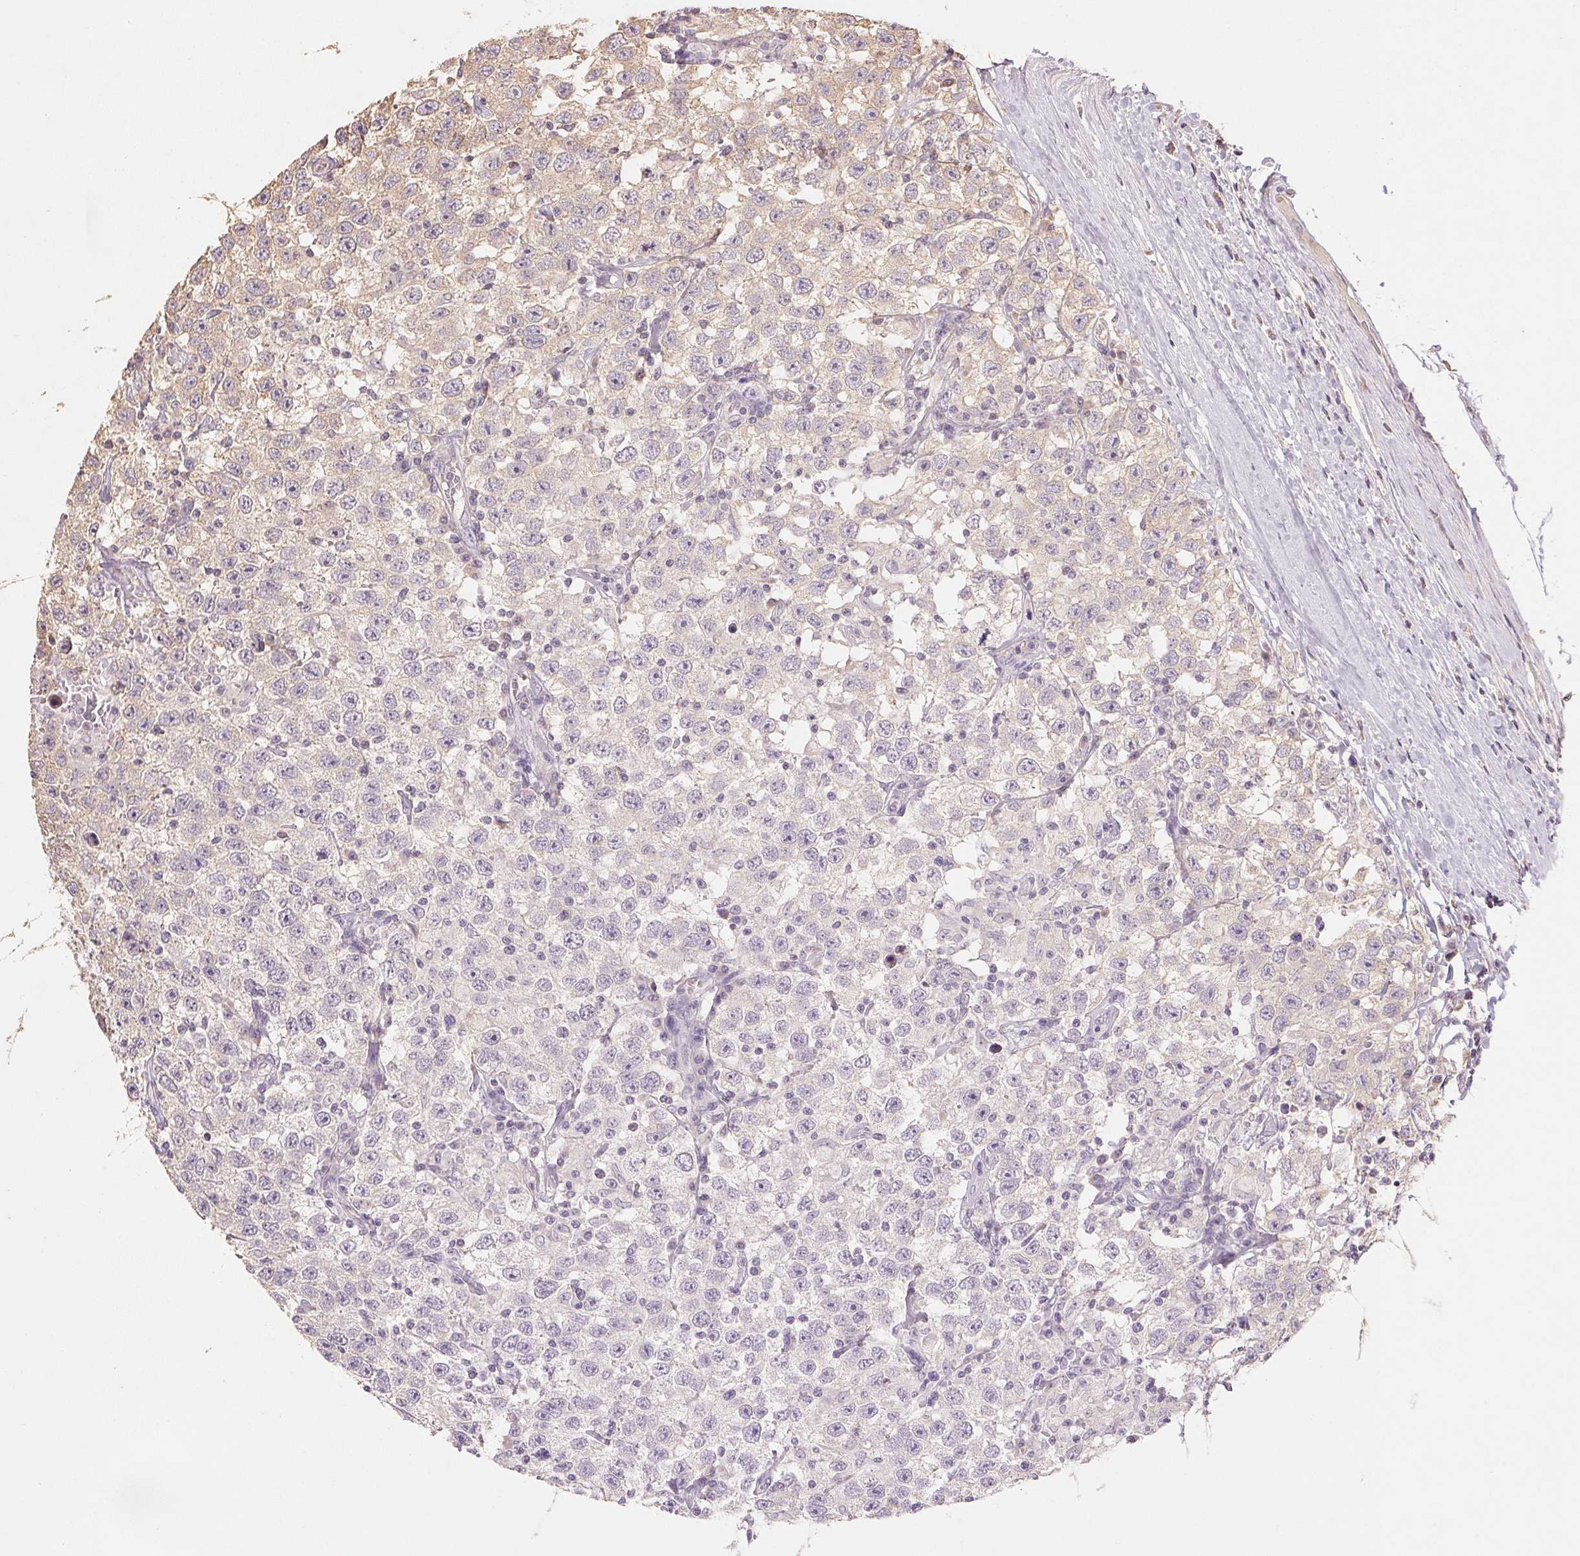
{"staining": {"intensity": "weak", "quantity": "<25%", "location": "cytoplasmic/membranous"}, "tissue": "testis cancer", "cell_type": "Tumor cells", "image_type": "cancer", "snomed": [{"axis": "morphology", "description": "Seminoma, NOS"}, {"axis": "topography", "description": "Testis"}], "caption": "Tumor cells show no significant expression in seminoma (testis).", "gene": "COX14", "patient": {"sex": "male", "age": 41}}